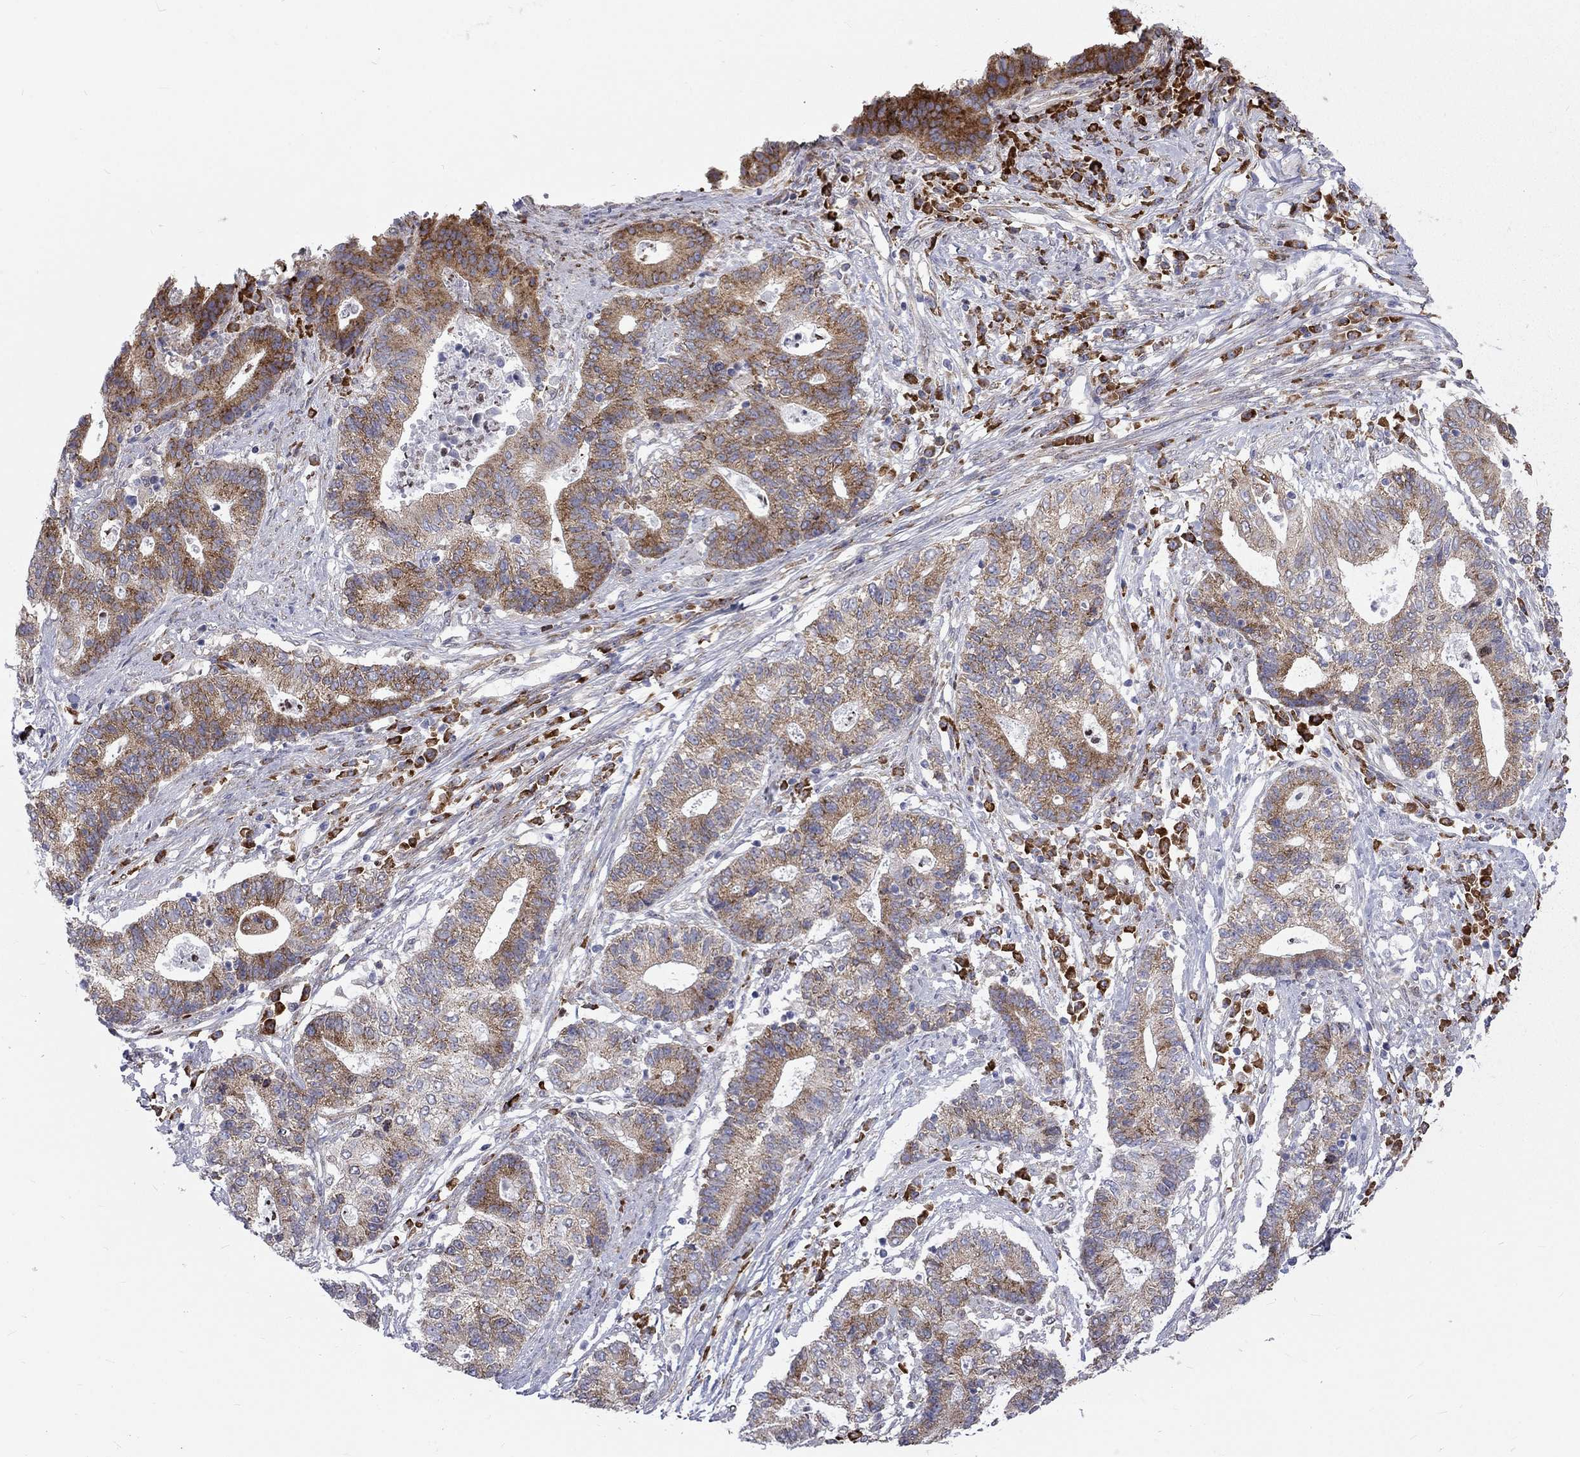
{"staining": {"intensity": "moderate", "quantity": "25%-75%", "location": "cytoplasmic/membranous"}, "tissue": "endometrial cancer", "cell_type": "Tumor cells", "image_type": "cancer", "snomed": [{"axis": "morphology", "description": "Adenocarcinoma, NOS"}, {"axis": "topography", "description": "Uterus"}, {"axis": "topography", "description": "Endometrium"}], "caption": "DAB immunohistochemical staining of adenocarcinoma (endometrial) shows moderate cytoplasmic/membranous protein staining in approximately 25%-75% of tumor cells.", "gene": "PABPC4", "patient": {"sex": "female", "age": 54}}